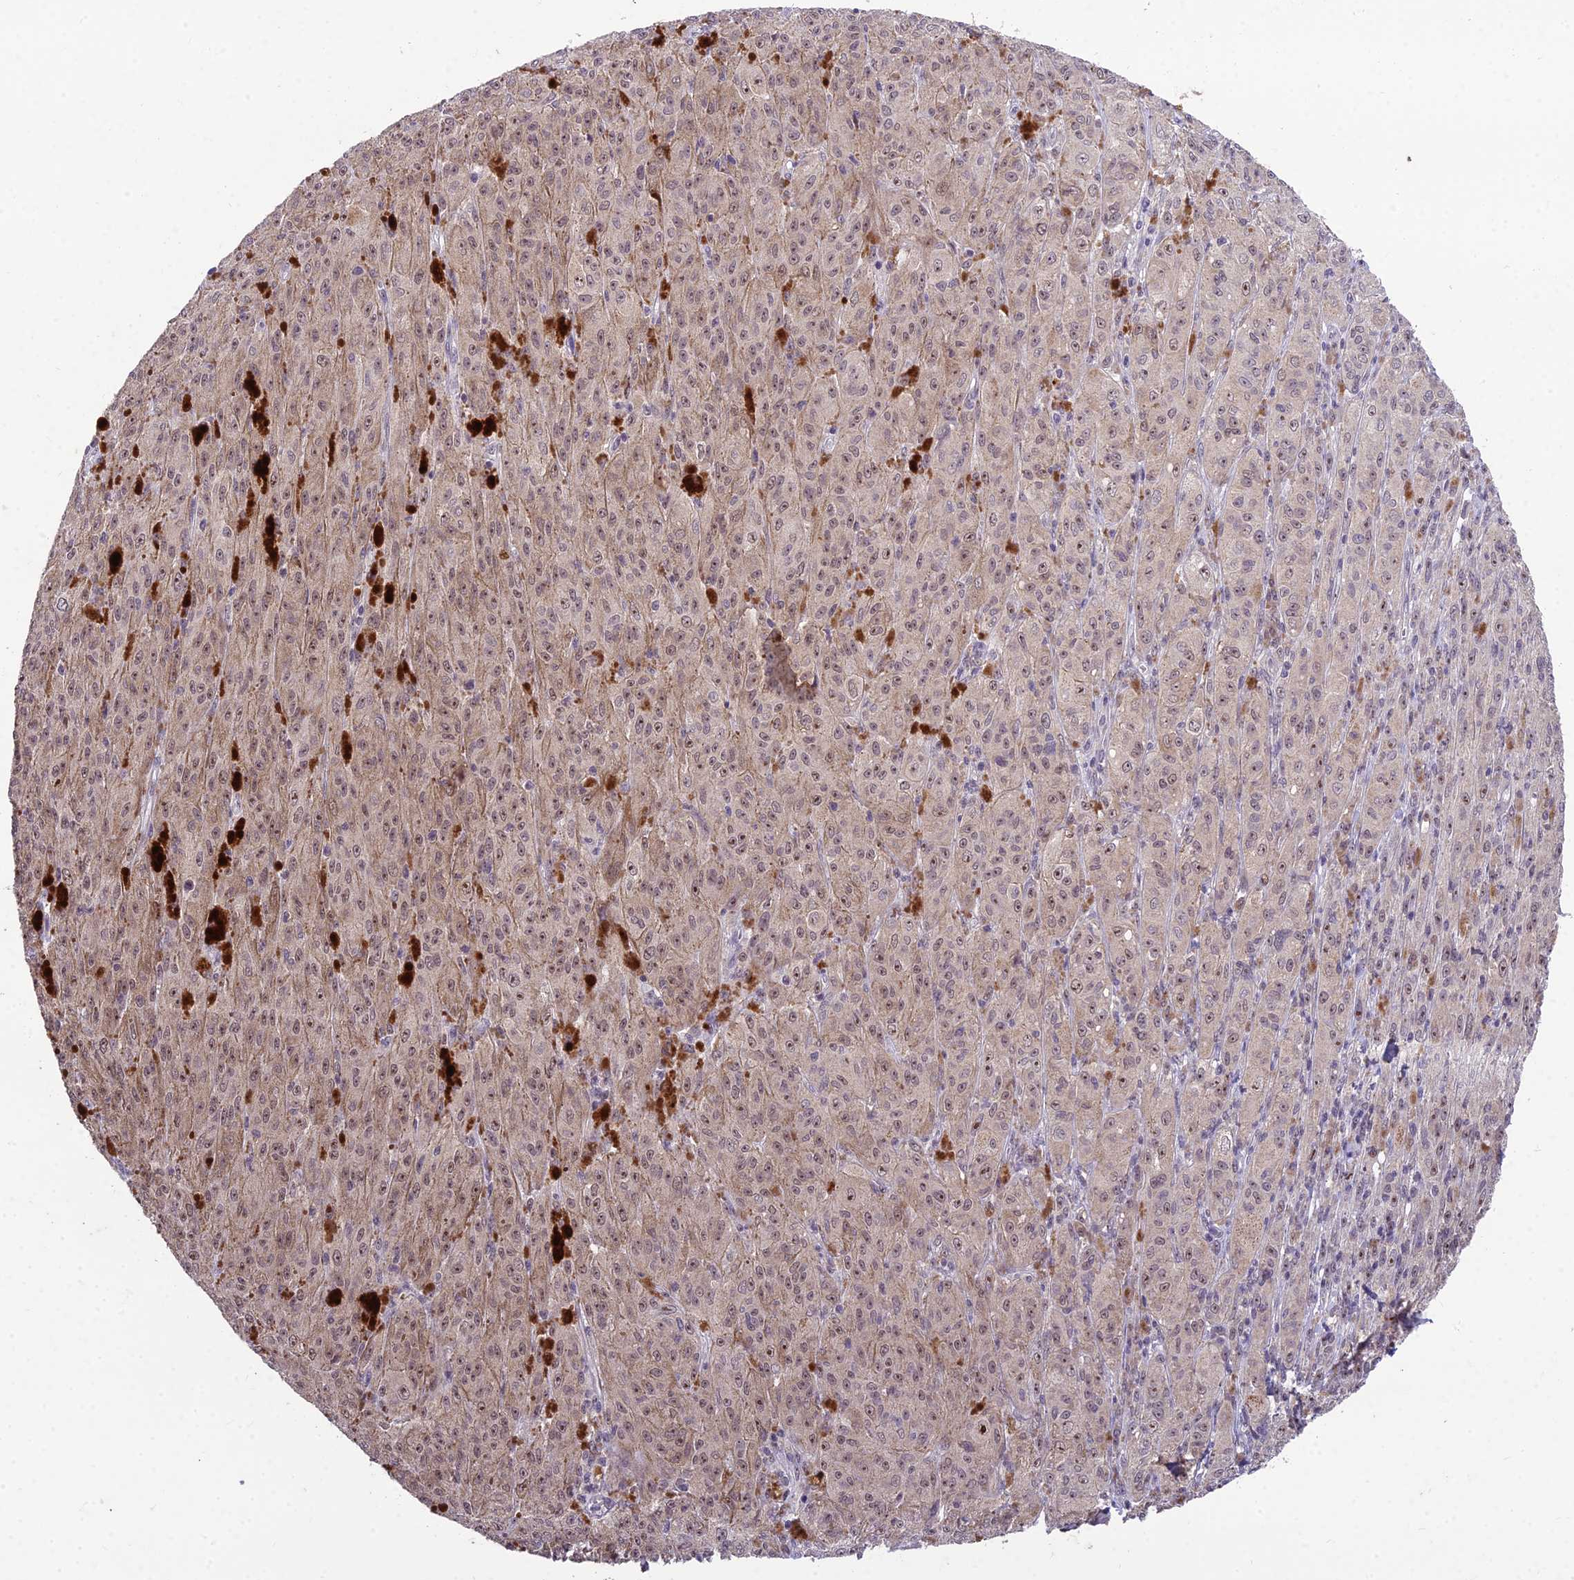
{"staining": {"intensity": "moderate", "quantity": "25%-75%", "location": "nuclear"}, "tissue": "melanoma", "cell_type": "Tumor cells", "image_type": "cancer", "snomed": [{"axis": "morphology", "description": "Malignant melanoma, NOS"}, {"axis": "topography", "description": "Skin"}], "caption": "Protein expression analysis of human malignant melanoma reveals moderate nuclear positivity in about 25%-75% of tumor cells.", "gene": "ZNF333", "patient": {"sex": "female", "age": 52}}